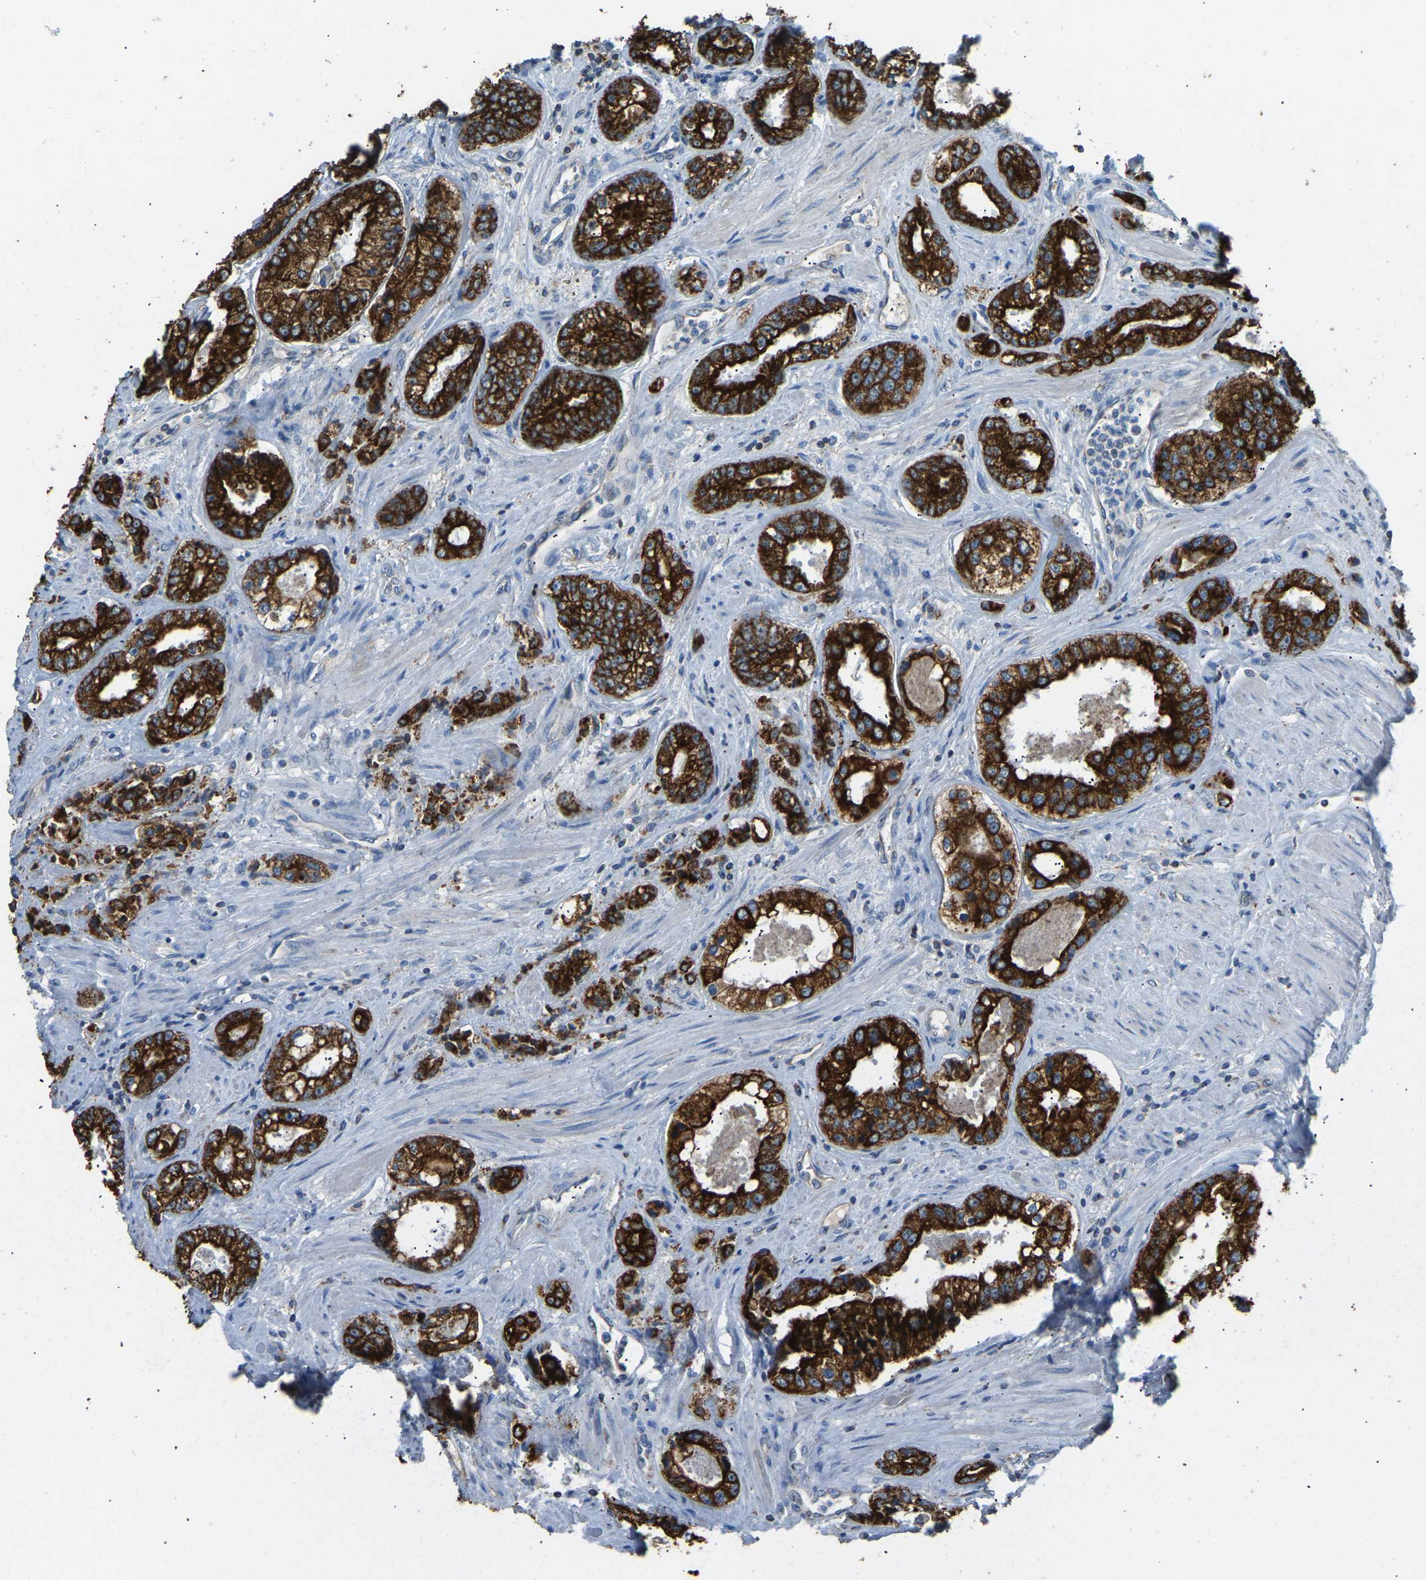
{"staining": {"intensity": "strong", "quantity": ">75%", "location": "cytoplasmic/membranous"}, "tissue": "prostate cancer", "cell_type": "Tumor cells", "image_type": "cancer", "snomed": [{"axis": "morphology", "description": "Adenocarcinoma, High grade"}, {"axis": "topography", "description": "Prostate"}], "caption": "Immunohistochemistry (IHC) image of neoplastic tissue: prostate high-grade adenocarcinoma stained using immunohistochemistry shows high levels of strong protein expression localized specifically in the cytoplasmic/membranous of tumor cells, appearing as a cytoplasmic/membranous brown color.", "gene": "ZNF200", "patient": {"sex": "male", "age": 61}}